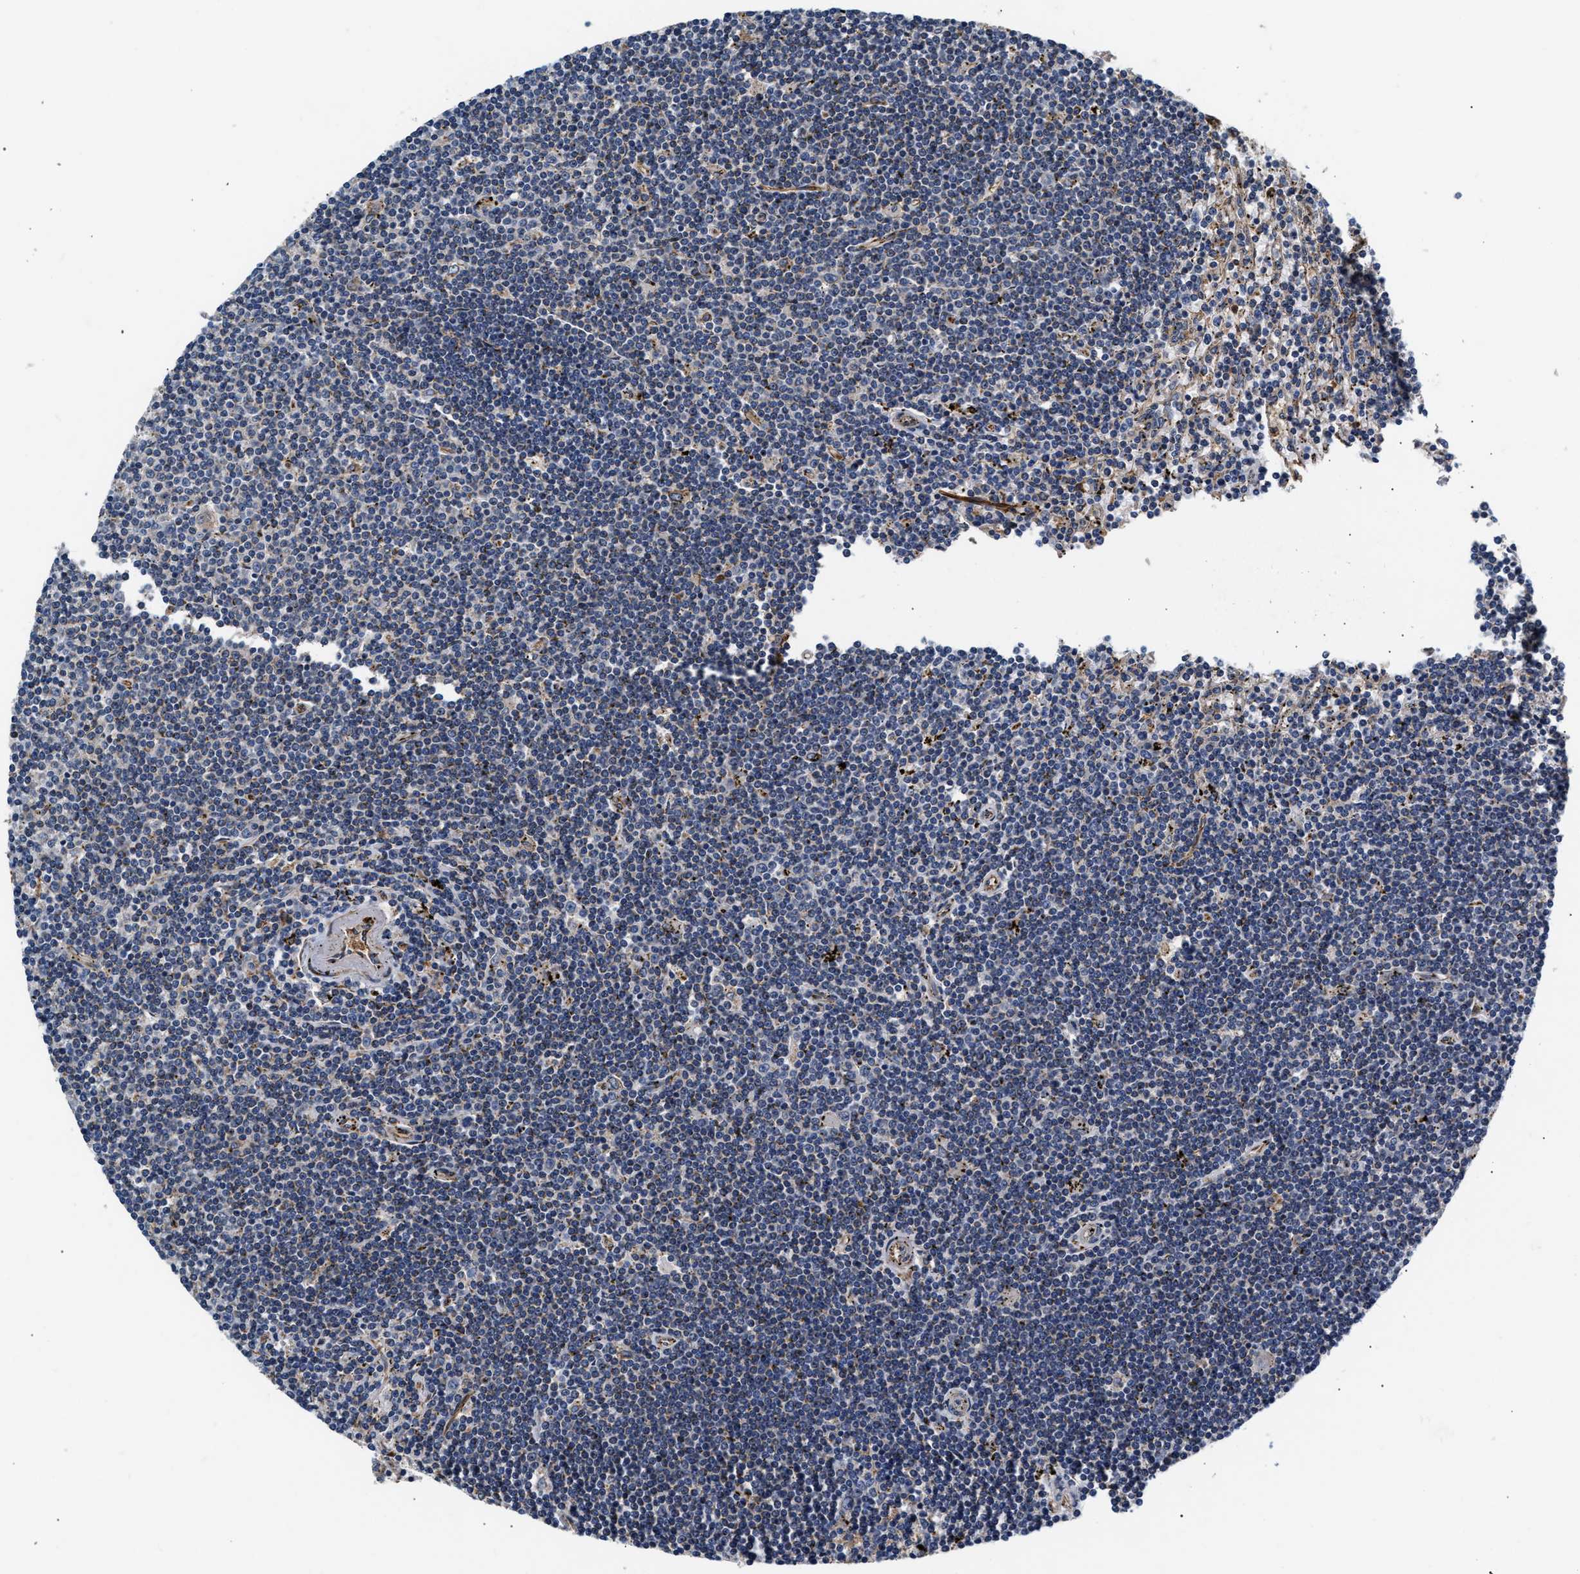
{"staining": {"intensity": "negative", "quantity": "none", "location": "none"}, "tissue": "lymphoma", "cell_type": "Tumor cells", "image_type": "cancer", "snomed": [{"axis": "morphology", "description": "Malignant lymphoma, non-Hodgkin's type, Low grade"}, {"axis": "topography", "description": "Spleen"}], "caption": "Immunohistochemical staining of lymphoma demonstrates no significant expression in tumor cells.", "gene": "IFT74", "patient": {"sex": "male", "age": 76}}